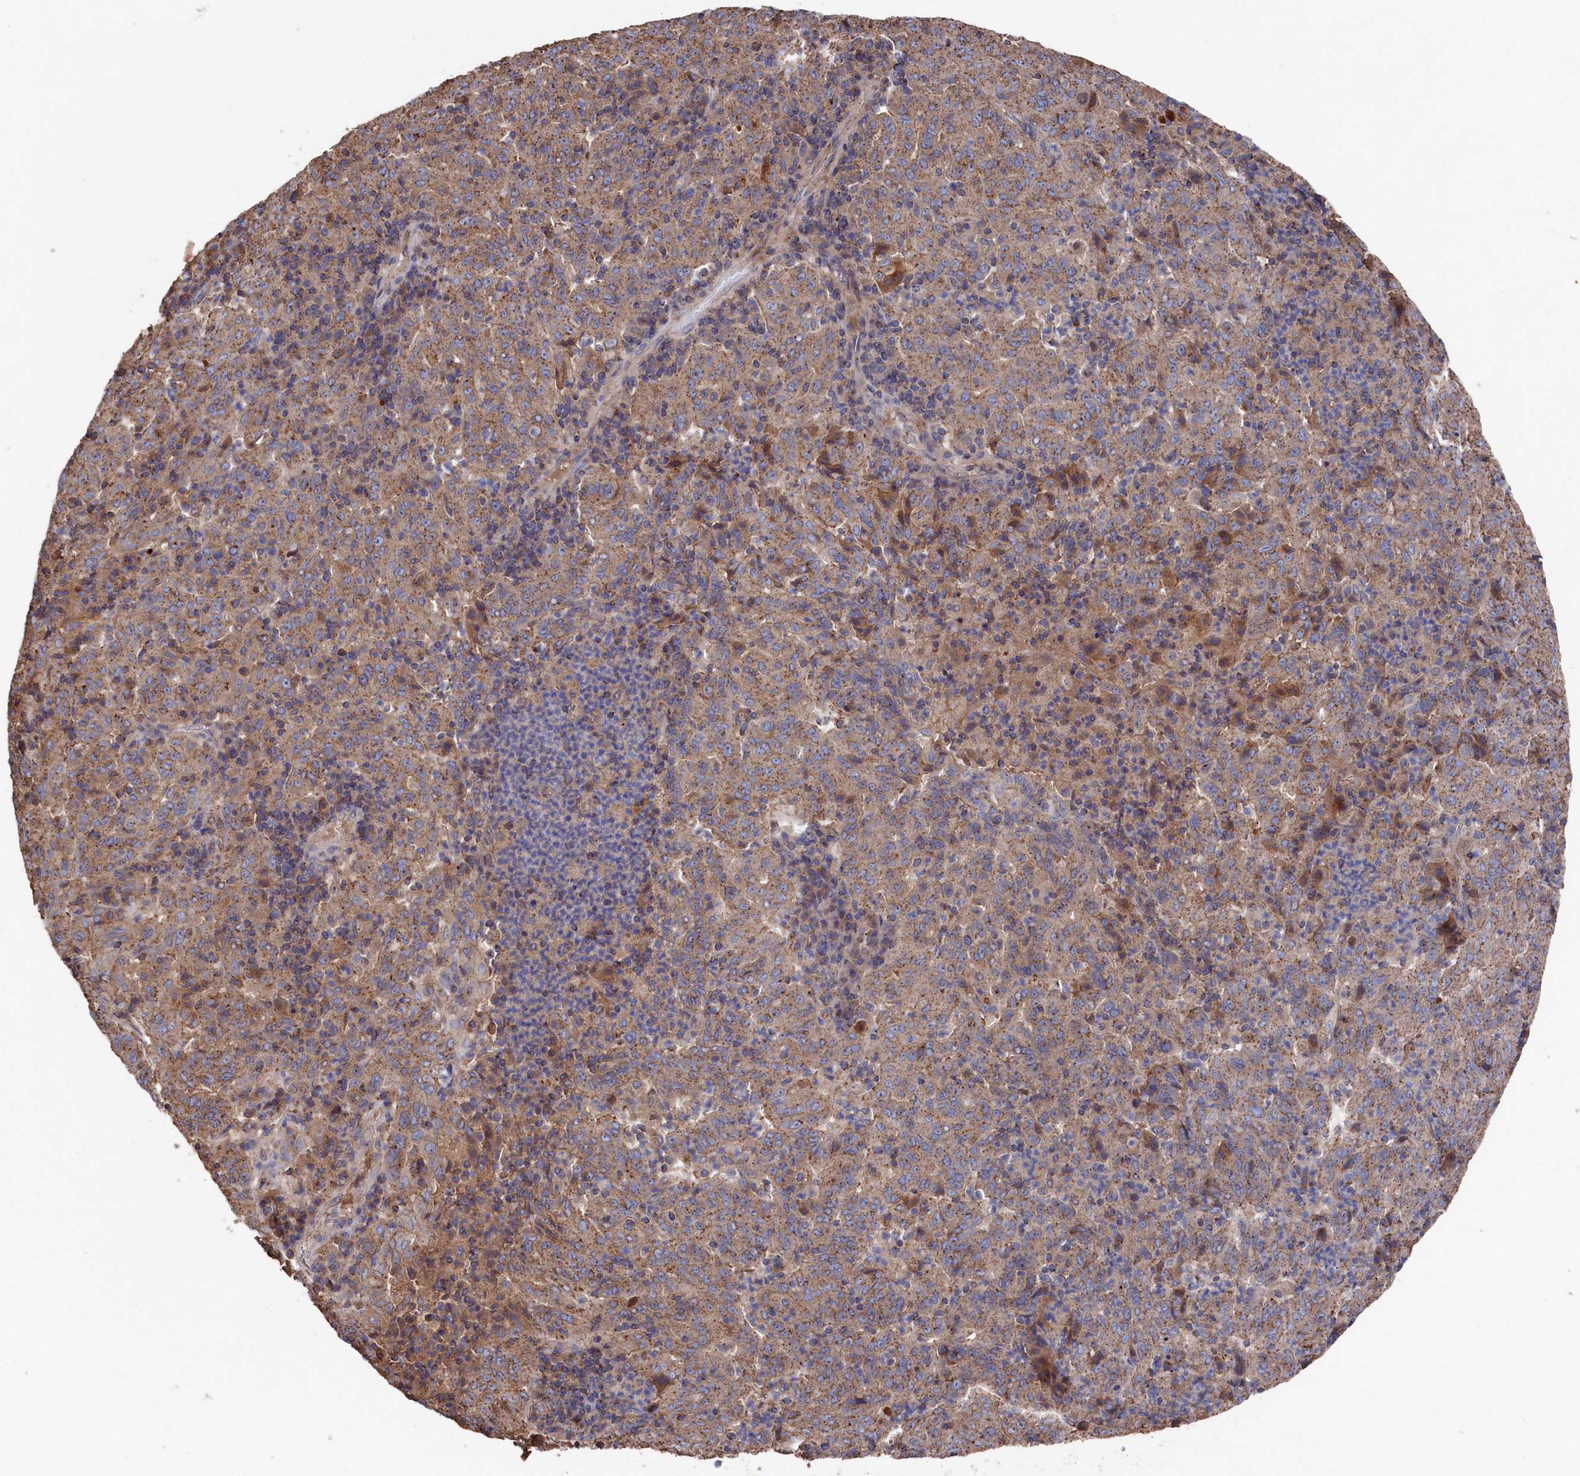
{"staining": {"intensity": "moderate", "quantity": ">75%", "location": "cytoplasmic/membranous"}, "tissue": "pancreatic cancer", "cell_type": "Tumor cells", "image_type": "cancer", "snomed": [{"axis": "morphology", "description": "Adenocarcinoma, NOS"}, {"axis": "topography", "description": "Pancreas"}], "caption": "The histopathology image displays immunohistochemical staining of pancreatic cancer. There is moderate cytoplasmic/membranous expression is present in about >75% of tumor cells.", "gene": "TK2", "patient": {"sex": "male", "age": 63}}